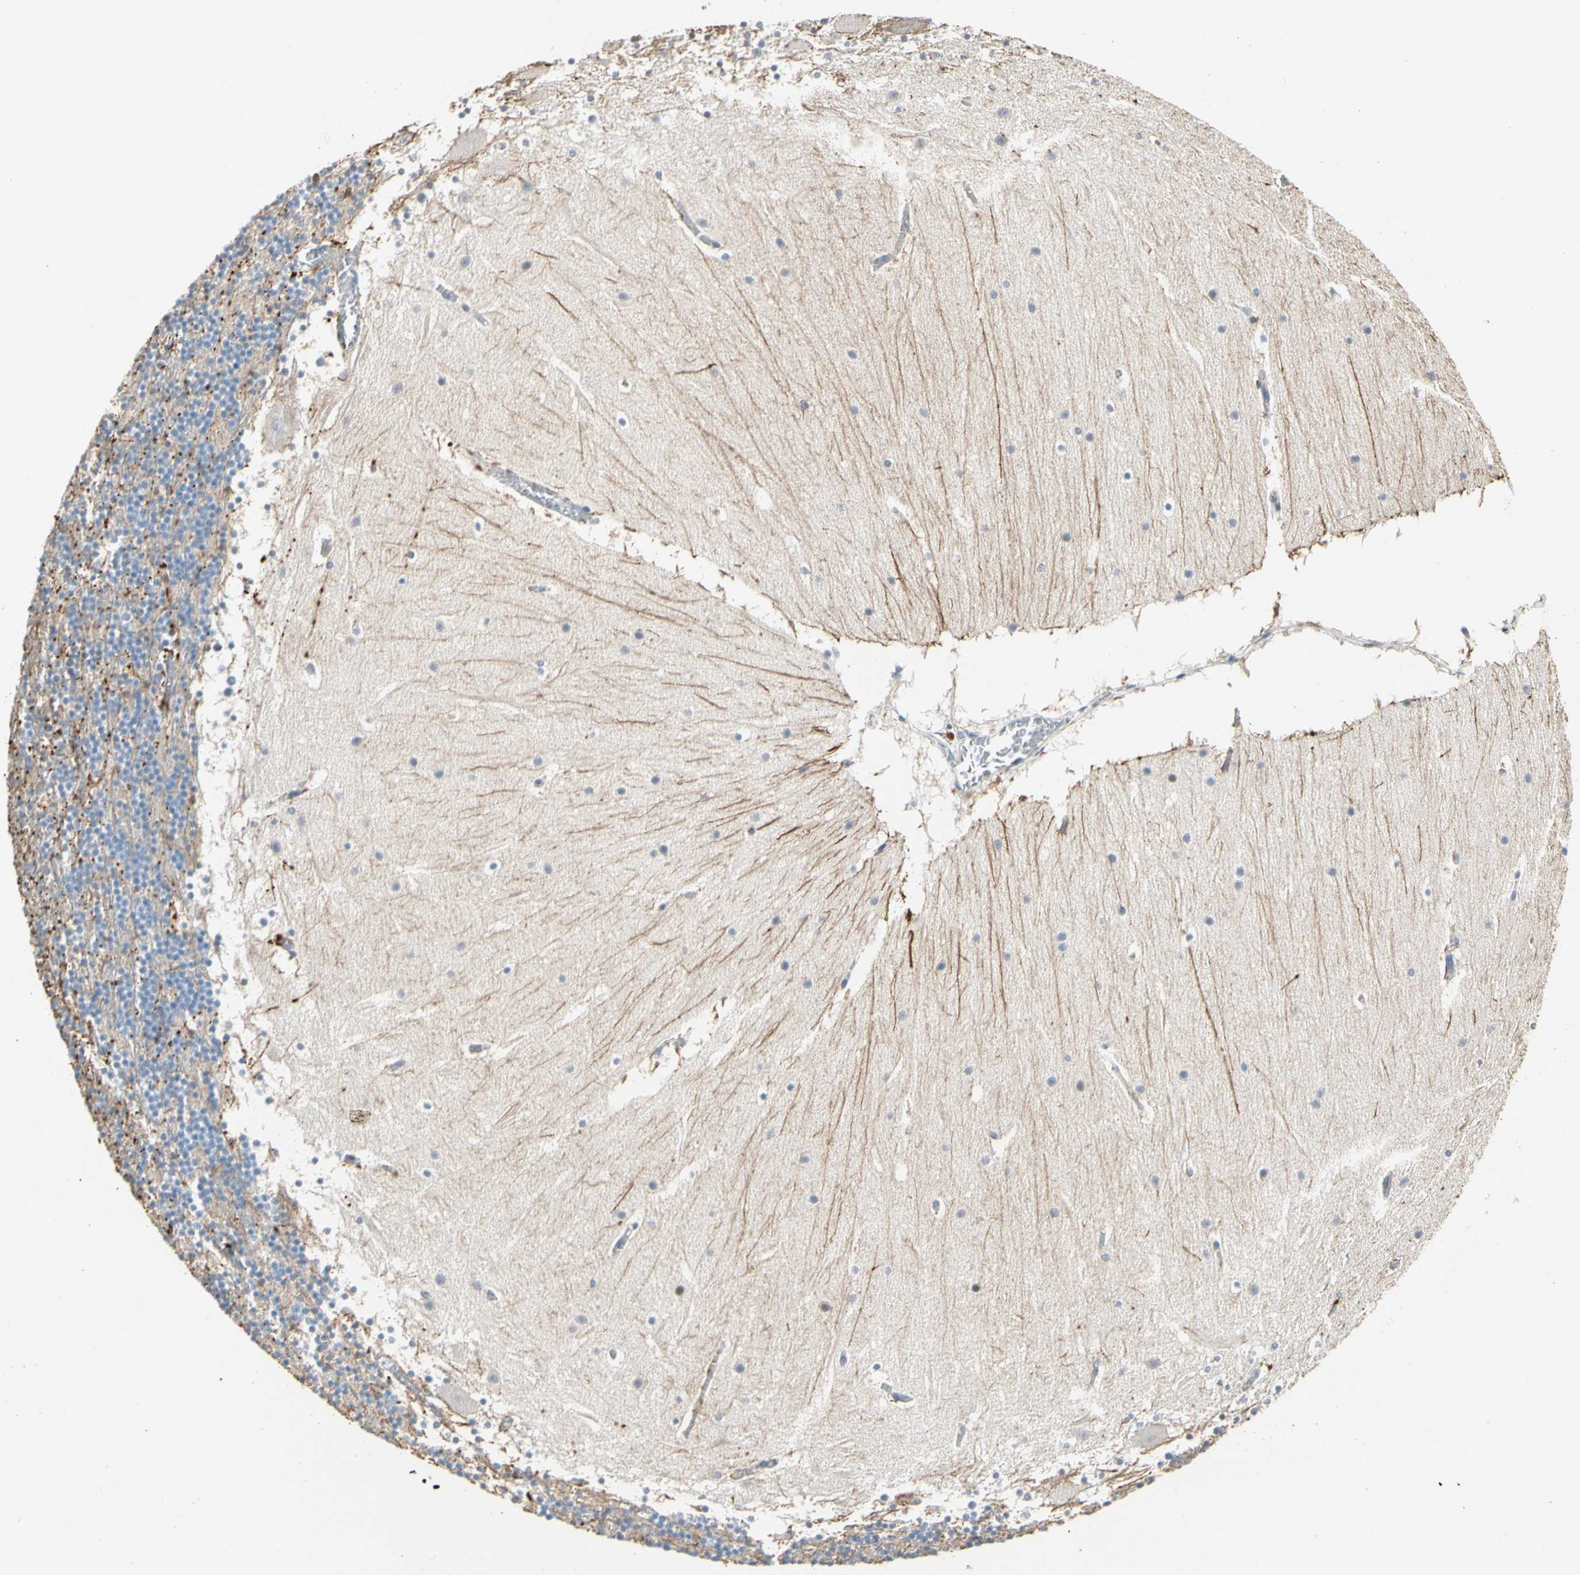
{"staining": {"intensity": "weak", "quantity": "<25%", "location": "cytoplasmic/membranous"}, "tissue": "cerebellum", "cell_type": "Cells in granular layer", "image_type": "normal", "snomed": [{"axis": "morphology", "description": "Normal tissue, NOS"}, {"axis": "topography", "description": "Cerebellum"}], "caption": "Immunohistochemical staining of benign cerebellum shows no significant positivity in cells in granular layer.", "gene": "GPR153", "patient": {"sex": "male", "age": 45}}